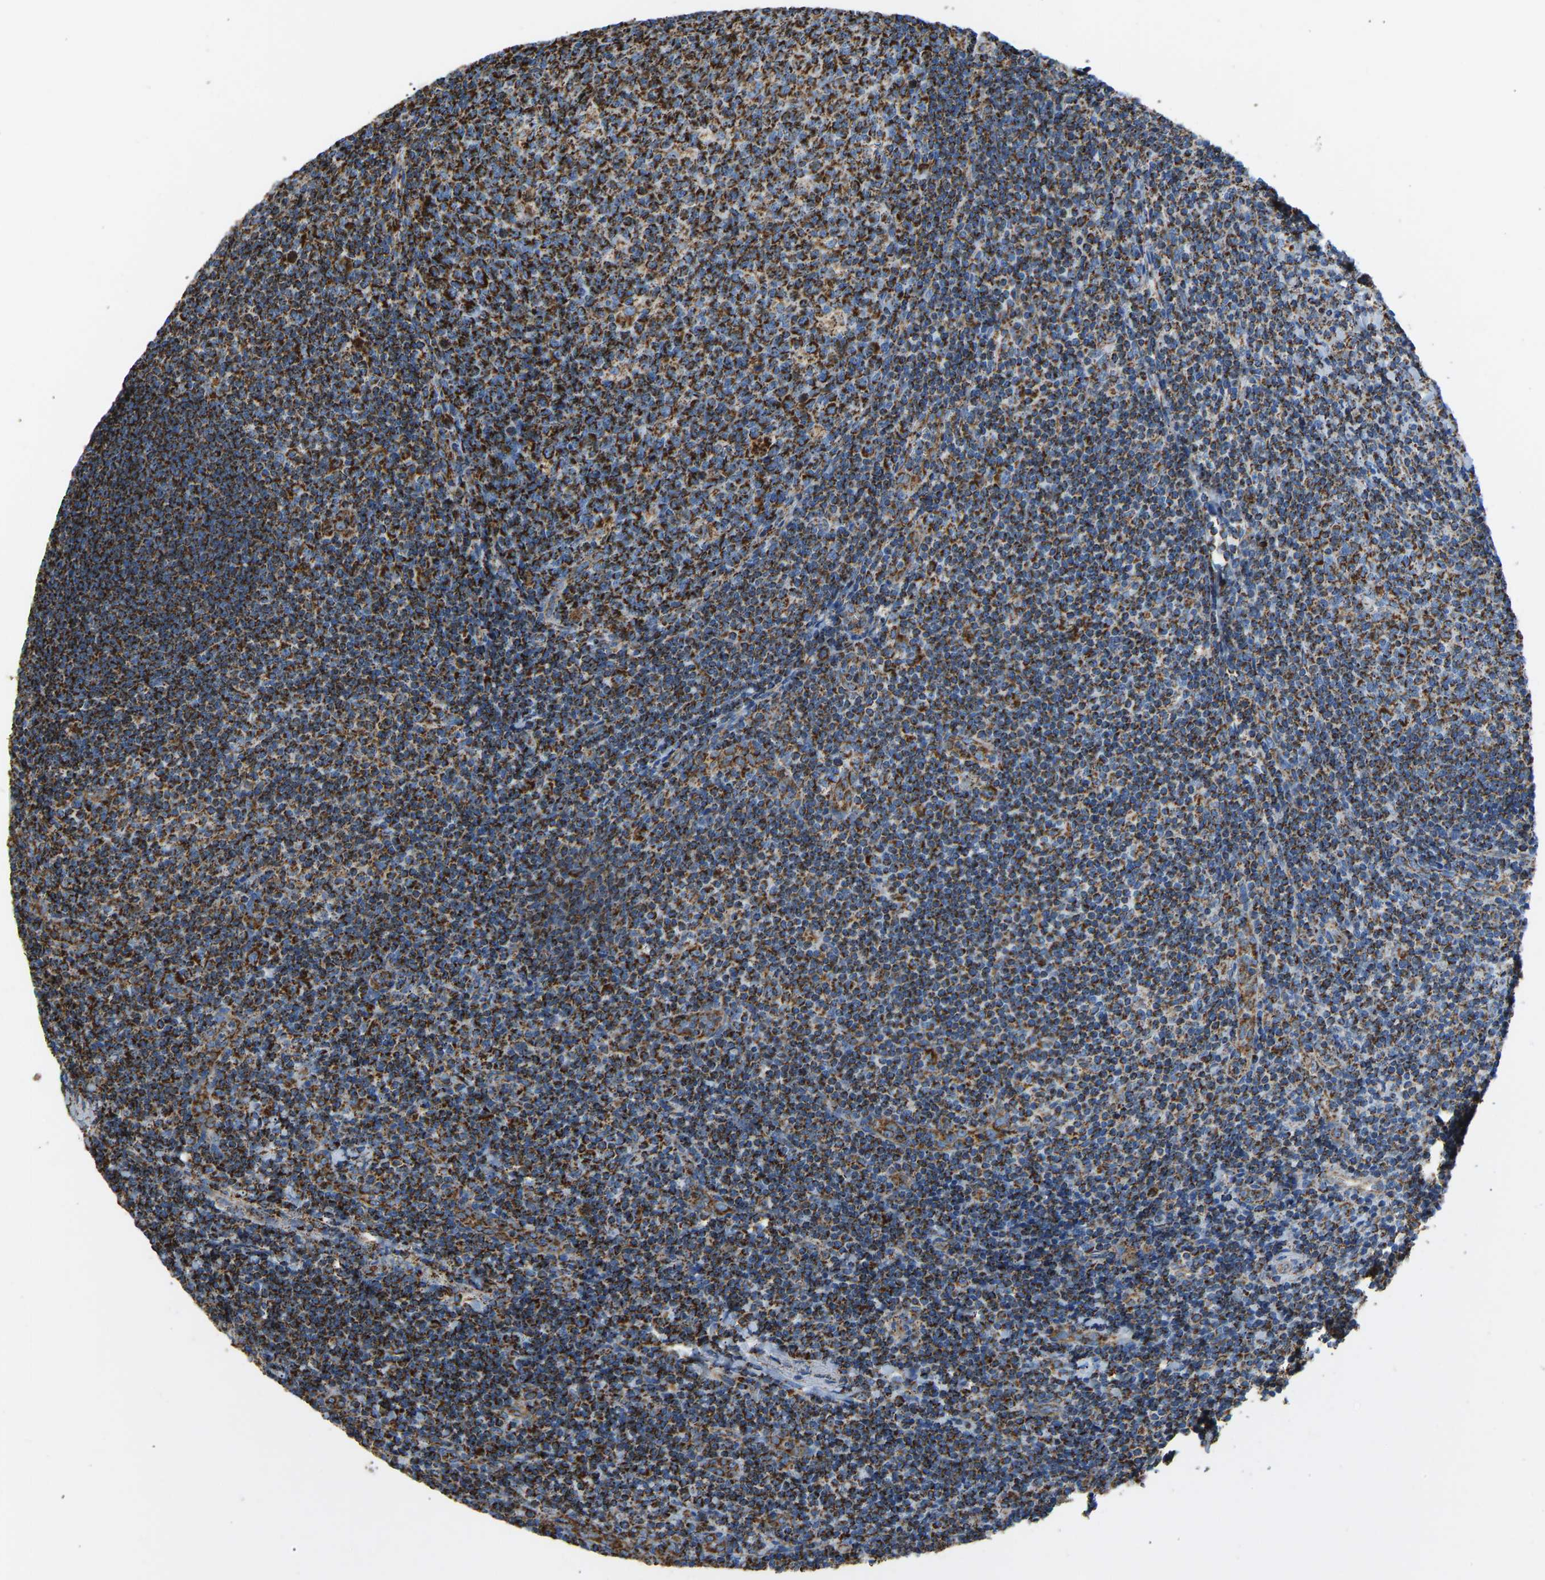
{"staining": {"intensity": "strong", "quantity": ">75%", "location": "cytoplasmic/membranous"}, "tissue": "tonsil", "cell_type": "Germinal center cells", "image_type": "normal", "snomed": [{"axis": "morphology", "description": "Normal tissue, NOS"}, {"axis": "topography", "description": "Tonsil"}], "caption": "Immunohistochemical staining of unremarkable tonsil demonstrates strong cytoplasmic/membranous protein expression in approximately >75% of germinal center cells.", "gene": "IRX6", "patient": {"sex": "male", "age": 37}}